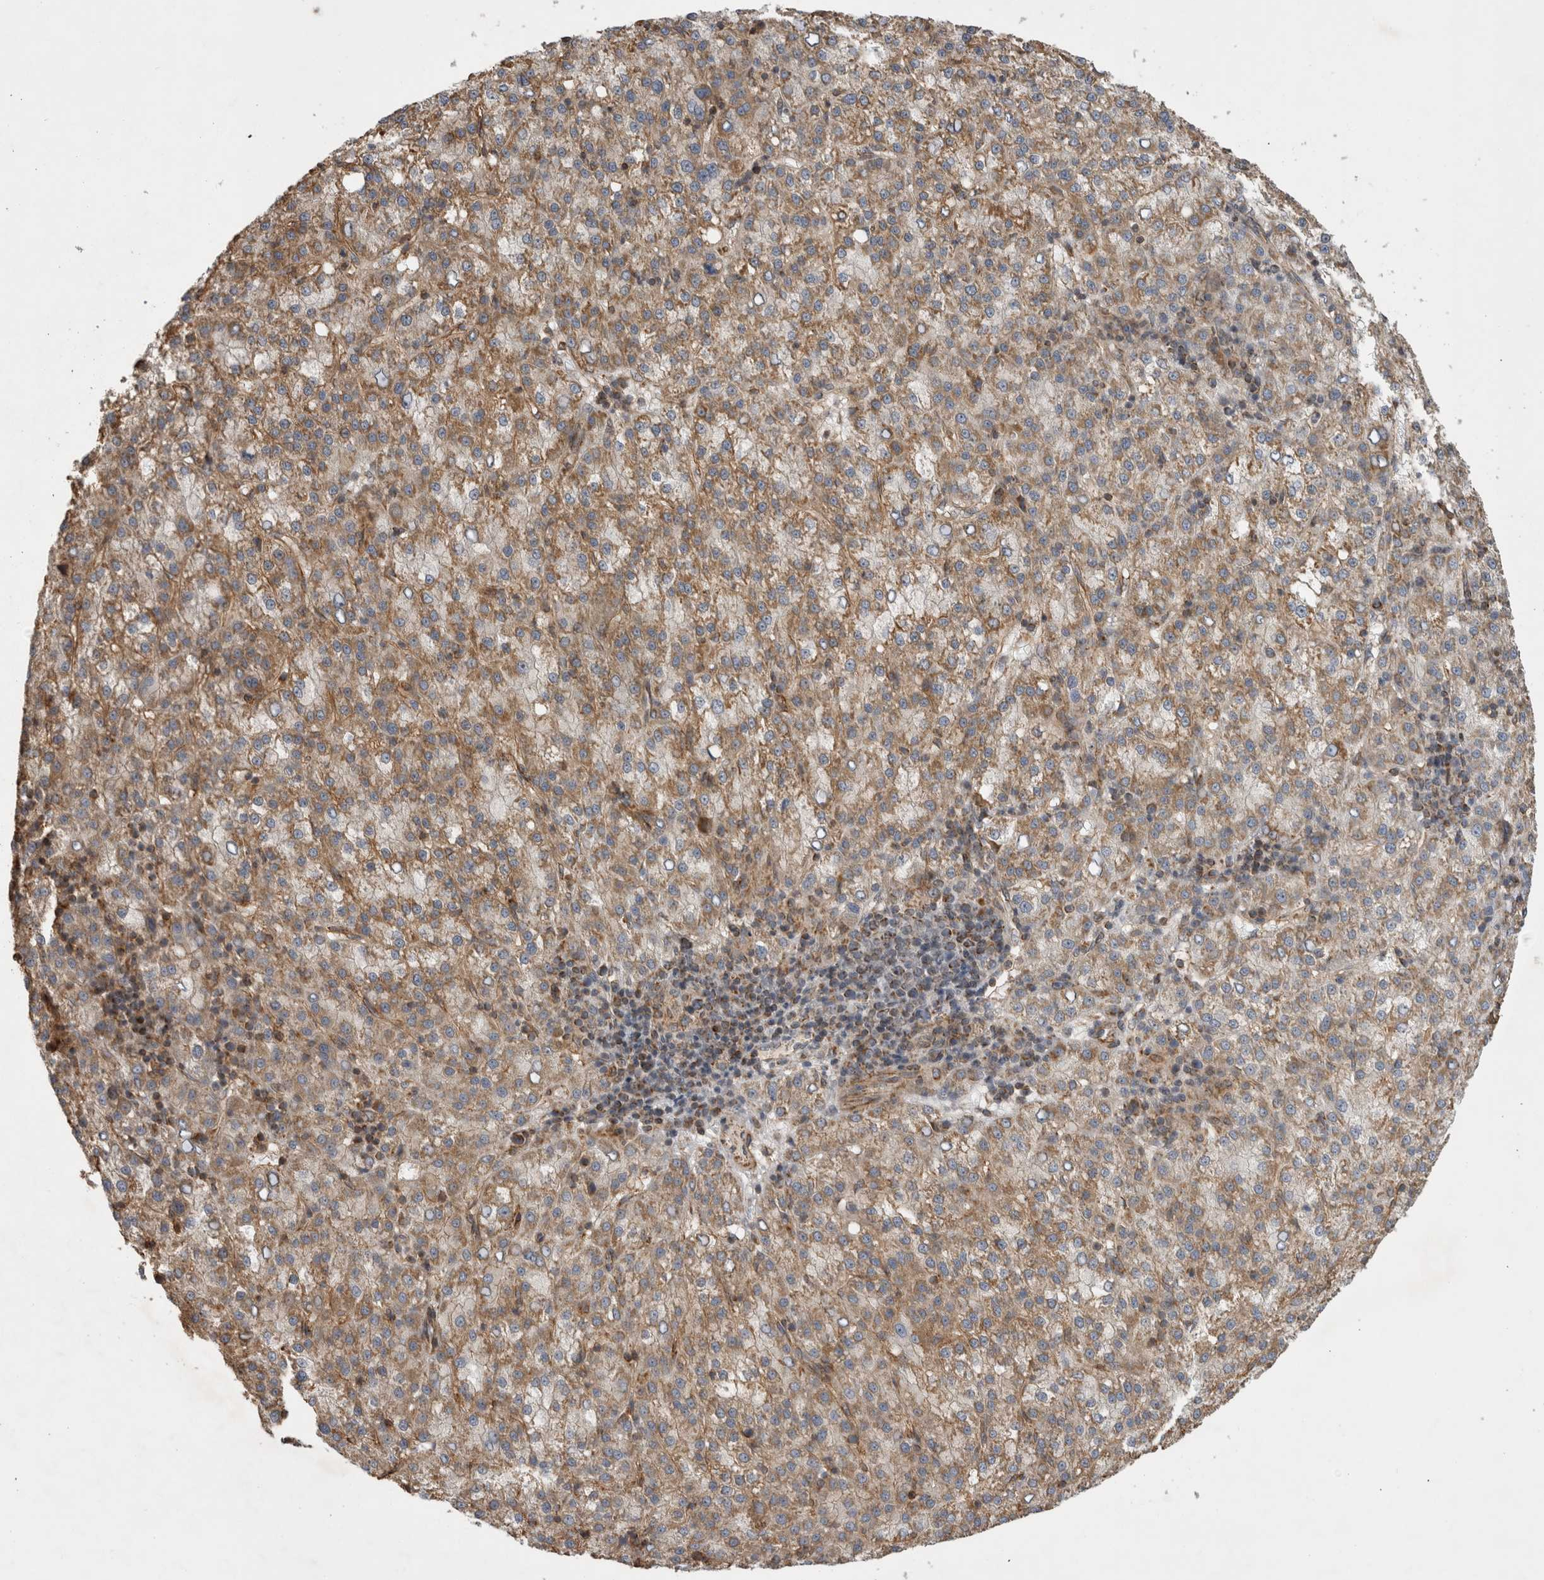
{"staining": {"intensity": "moderate", "quantity": ">75%", "location": "cytoplasmic/membranous"}, "tissue": "liver cancer", "cell_type": "Tumor cells", "image_type": "cancer", "snomed": [{"axis": "morphology", "description": "Carcinoma, Hepatocellular, NOS"}, {"axis": "topography", "description": "Liver"}], "caption": "An image of liver cancer (hepatocellular carcinoma) stained for a protein displays moderate cytoplasmic/membranous brown staining in tumor cells. (IHC, brightfield microscopy, high magnification).", "gene": "KCNIP1", "patient": {"sex": "female", "age": 58}}